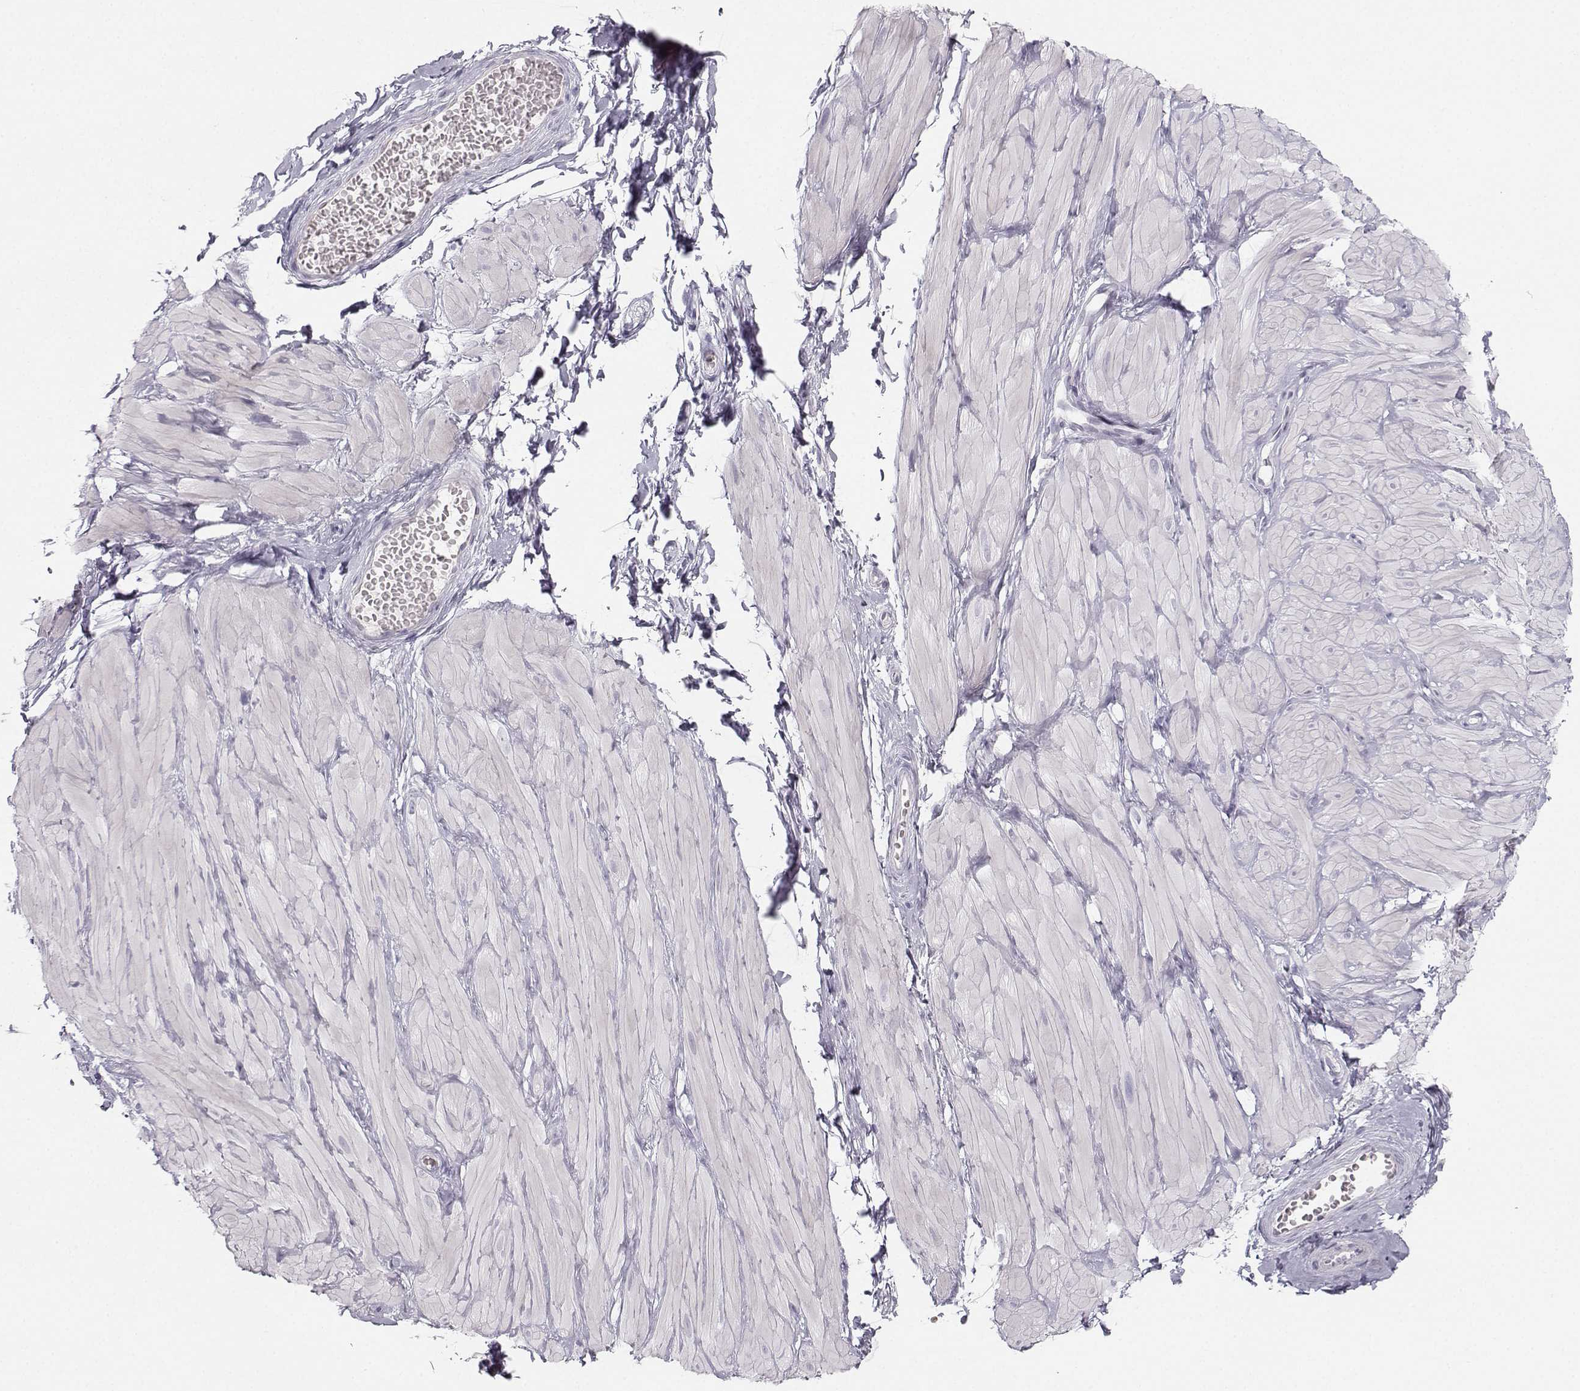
{"staining": {"intensity": "negative", "quantity": "none", "location": "none"}, "tissue": "adipose tissue", "cell_type": "Adipocytes", "image_type": "normal", "snomed": [{"axis": "morphology", "description": "Normal tissue, NOS"}, {"axis": "topography", "description": "Smooth muscle"}, {"axis": "topography", "description": "Peripheral nerve tissue"}], "caption": "This photomicrograph is of benign adipose tissue stained with immunohistochemistry (IHC) to label a protein in brown with the nuclei are counter-stained blue. There is no staining in adipocytes. The staining is performed using DAB (3,3'-diaminobenzidine) brown chromogen with nuclei counter-stained in using hematoxylin.", "gene": "CASR", "patient": {"sex": "male", "age": 22}}